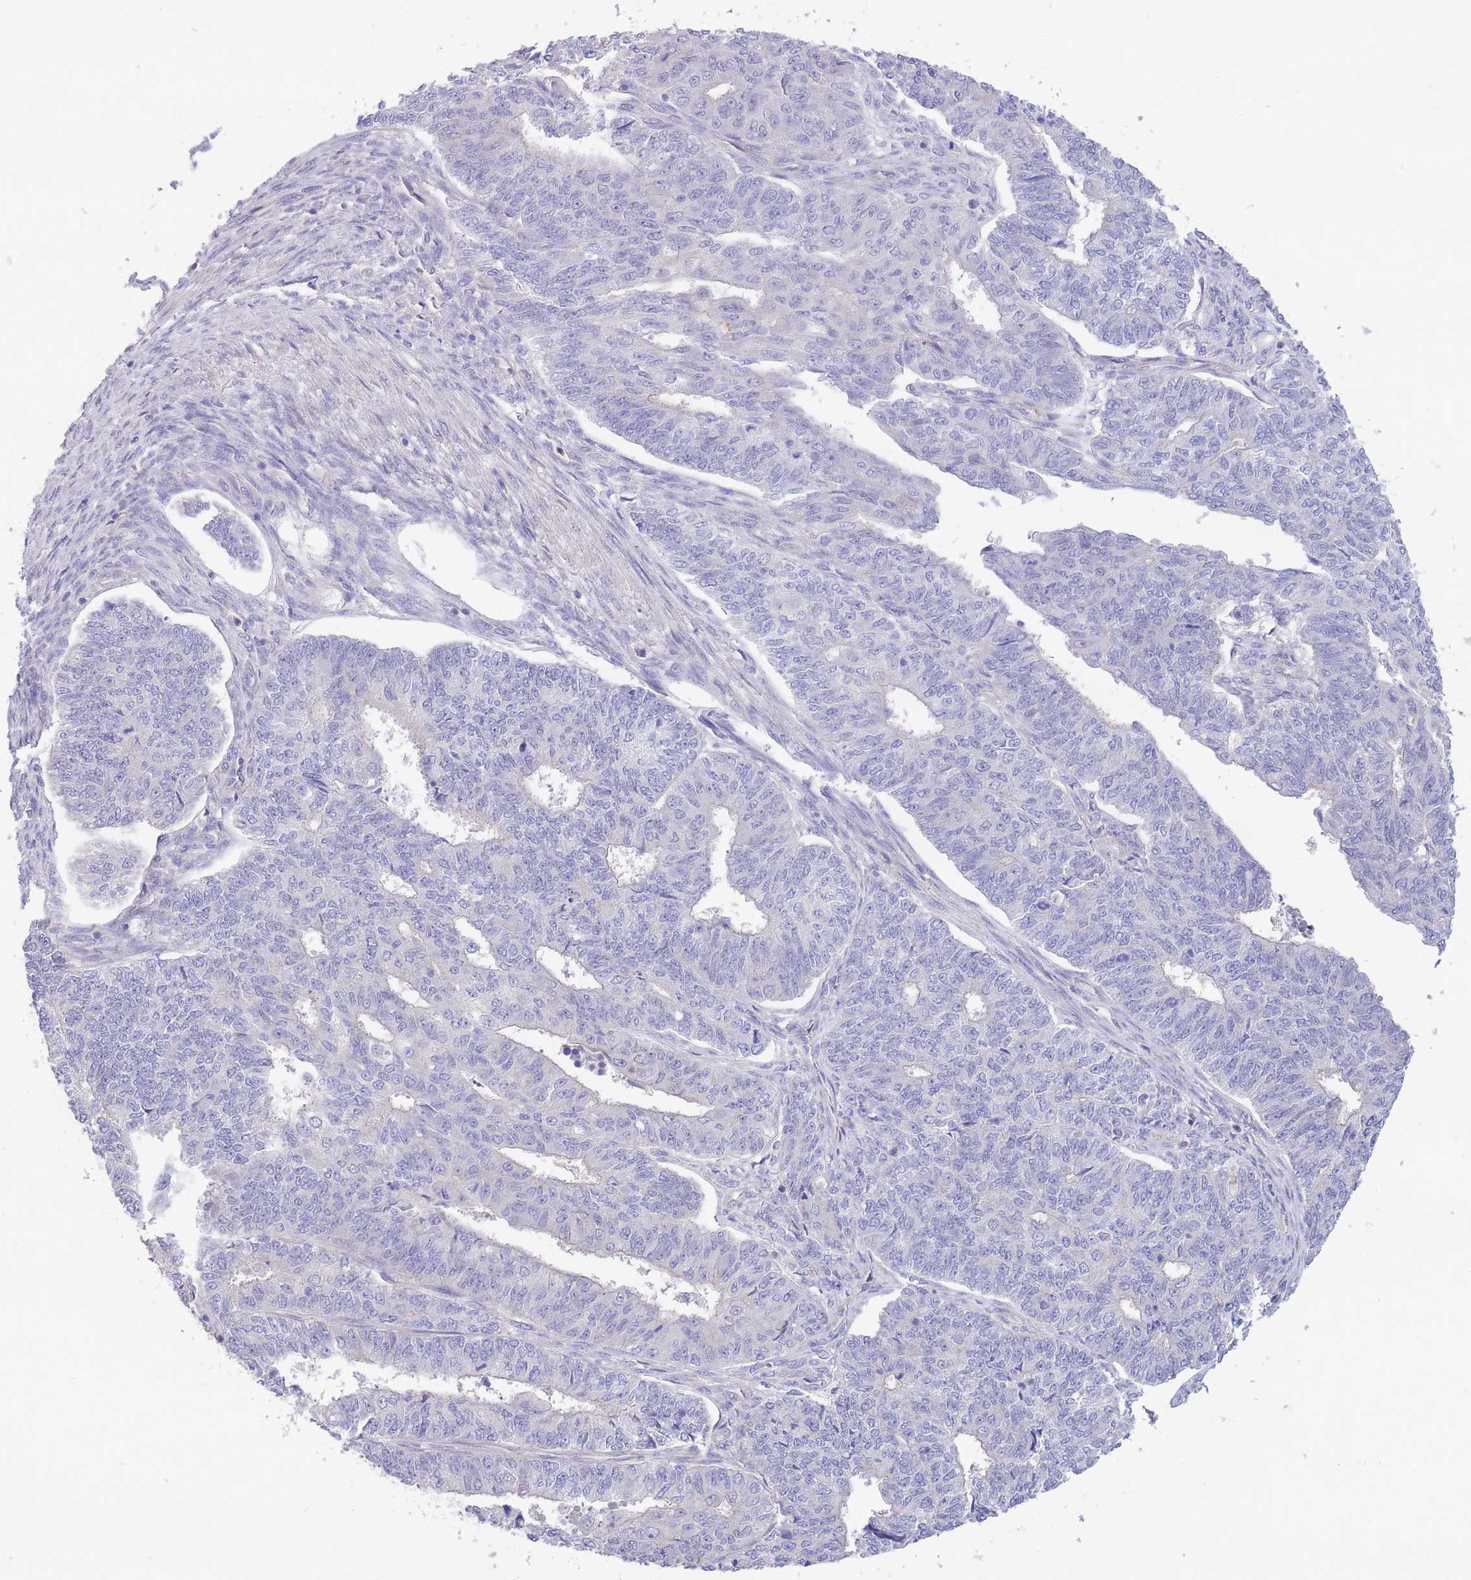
{"staining": {"intensity": "negative", "quantity": "none", "location": "none"}, "tissue": "endometrial cancer", "cell_type": "Tumor cells", "image_type": "cancer", "snomed": [{"axis": "morphology", "description": "Adenocarcinoma, NOS"}, {"axis": "topography", "description": "Endometrium"}], "caption": "Immunohistochemistry (IHC) of human endometrial cancer demonstrates no staining in tumor cells. (Brightfield microscopy of DAB (3,3'-diaminobenzidine) IHC at high magnification).", "gene": "OR5T1", "patient": {"sex": "female", "age": 32}}